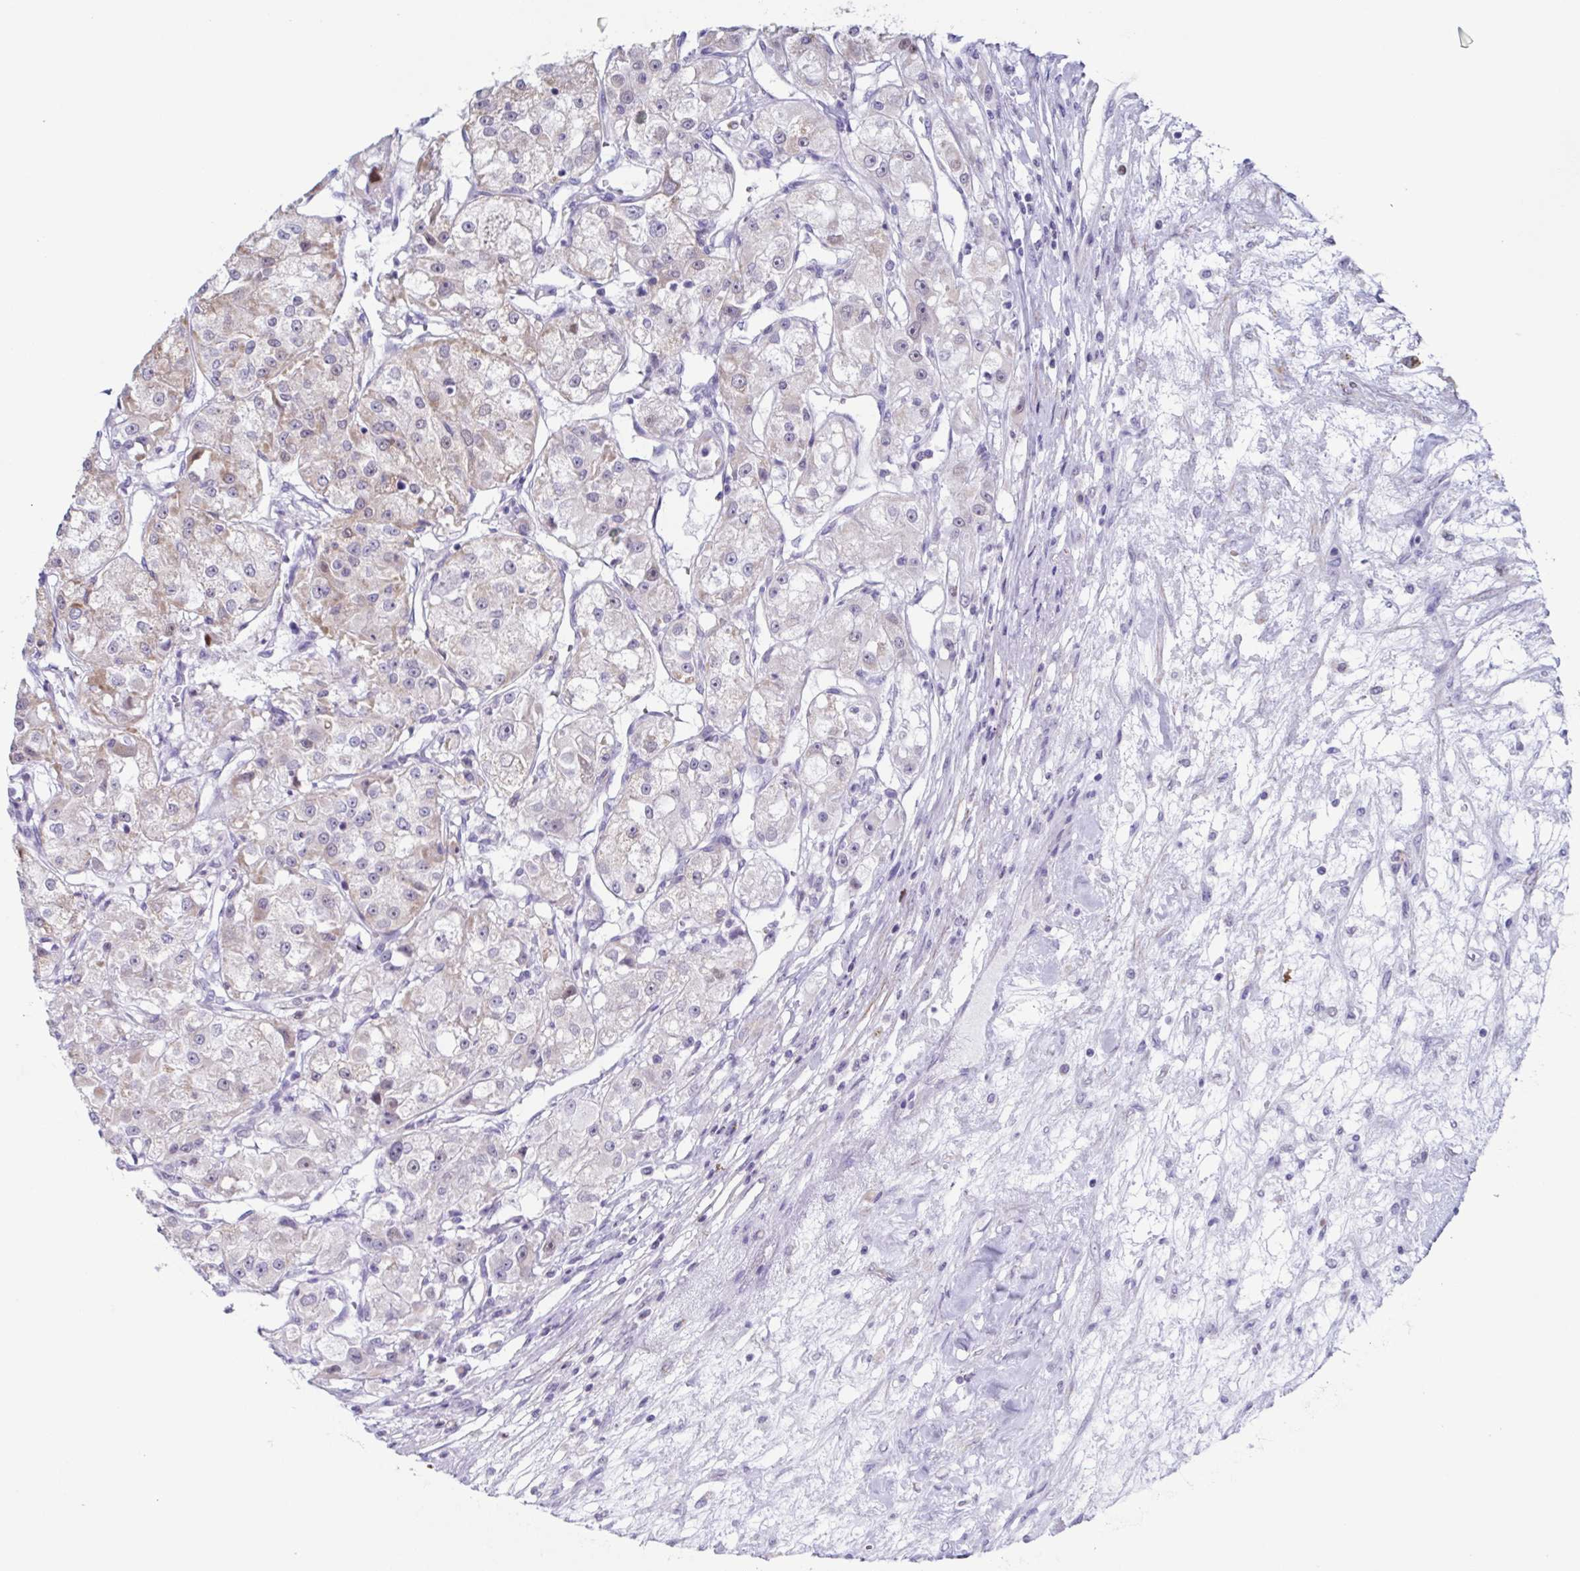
{"staining": {"intensity": "negative", "quantity": "none", "location": "none"}, "tissue": "renal cancer", "cell_type": "Tumor cells", "image_type": "cancer", "snomed": [{"axis": "morphology", "description": "Adenocarcinoma, NOS"}, {"axis": "topography", "description": "Kidney"}], "caption": "The image reveals no staining of tumor cells in renal adenocarcinoma.", "gene": "PBOV1", "patient": {"sex": "female", "age": 63}}